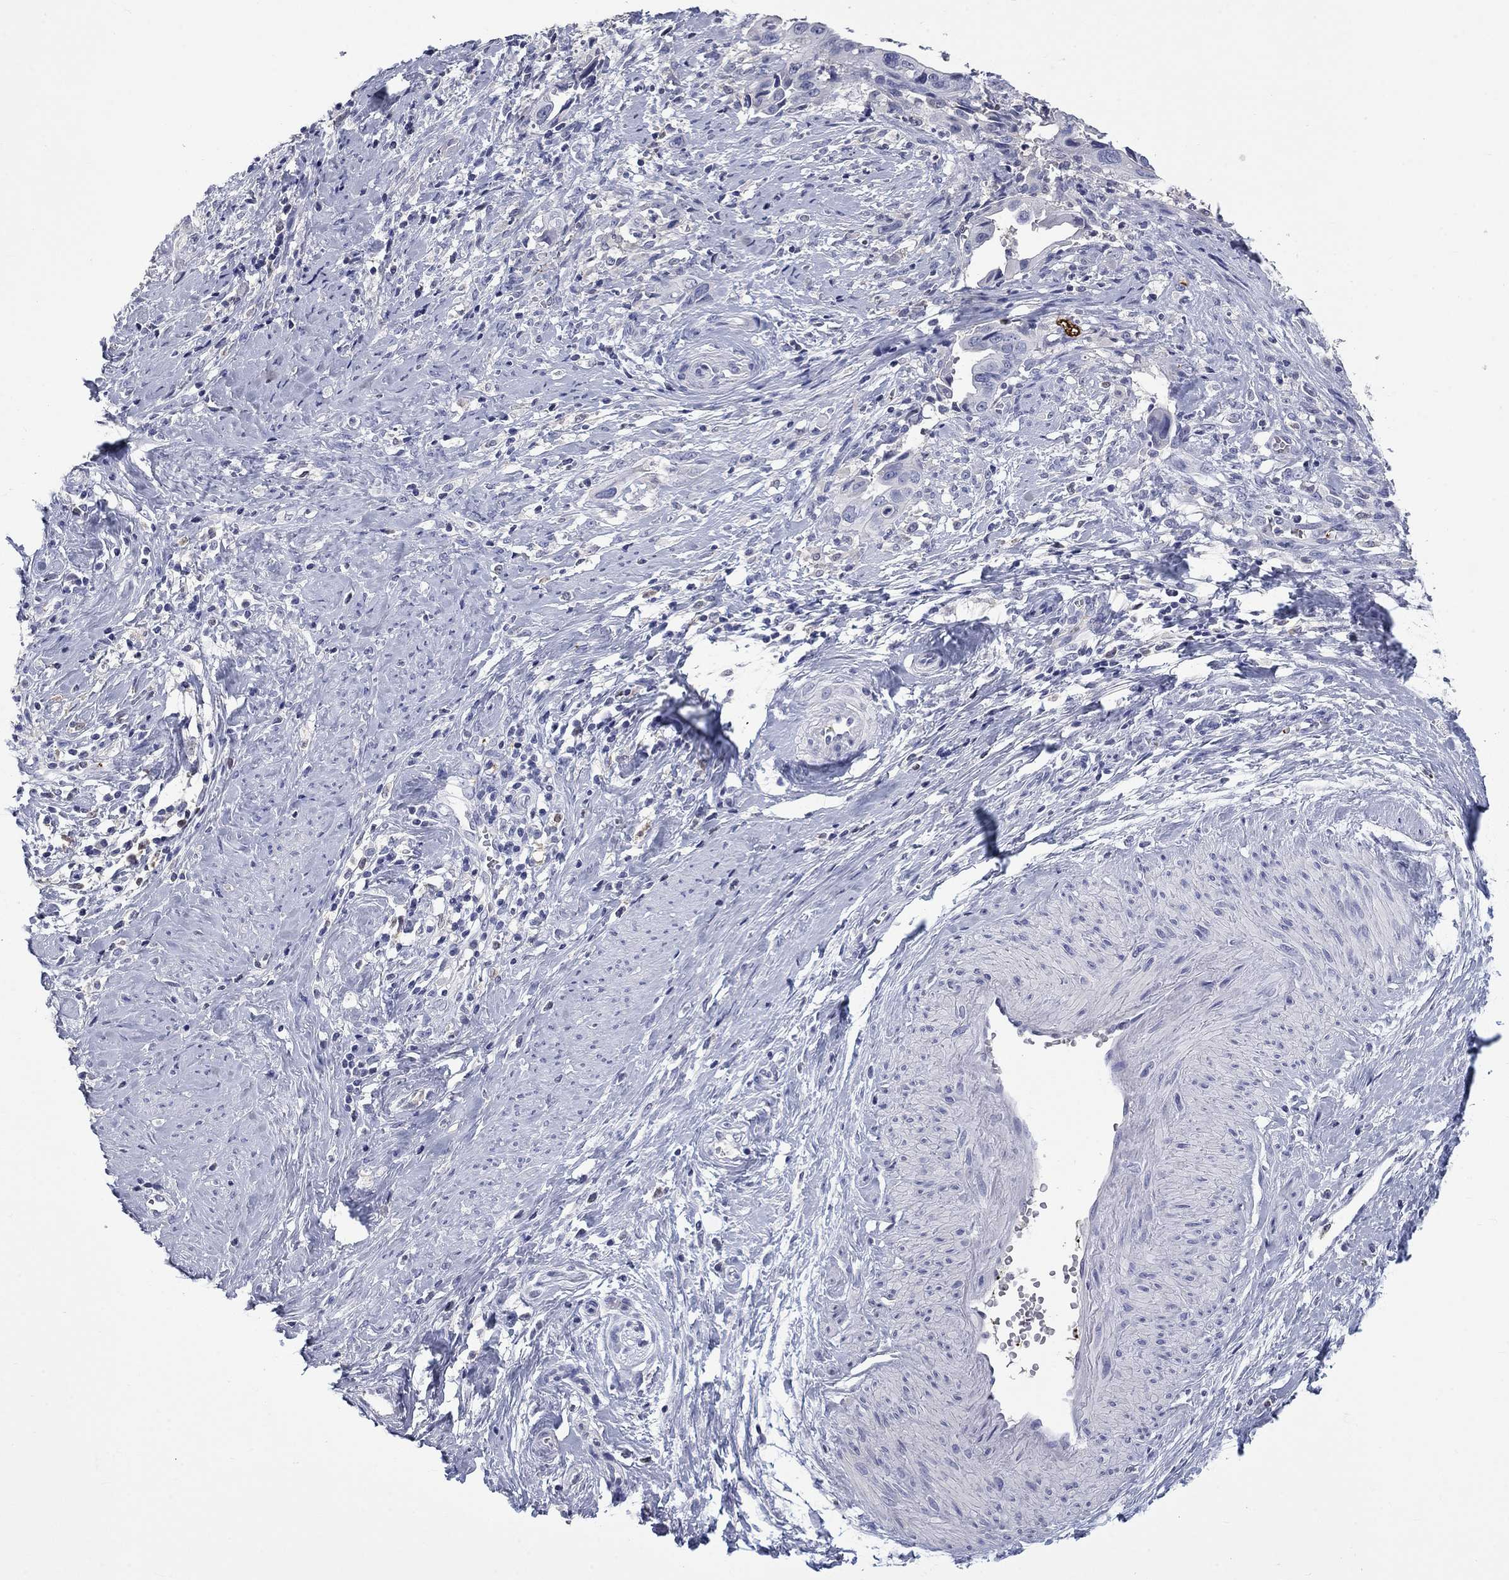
{"staining": {"intensity": "negative", "quantity": "none", "location": "none"}, "tissue": "cervical cancer", "cell_type": "Tumor cells", "image_type": "cancer", "snomed": [{"axis": "morphology", "description": "Adenocarcinoma, NOS"}, {"axis": "topography", "description": "Cervix"}], "caption": "The IHC micrograph has no significant staining in tumor cells of cervical cancer tissue. (DAB (3,3'-diaminobenzidine) immunohistochemistry with hematoxylin counter stain).", "gene": "PLEK", "patient": {"sex": "female", "age": 42}}